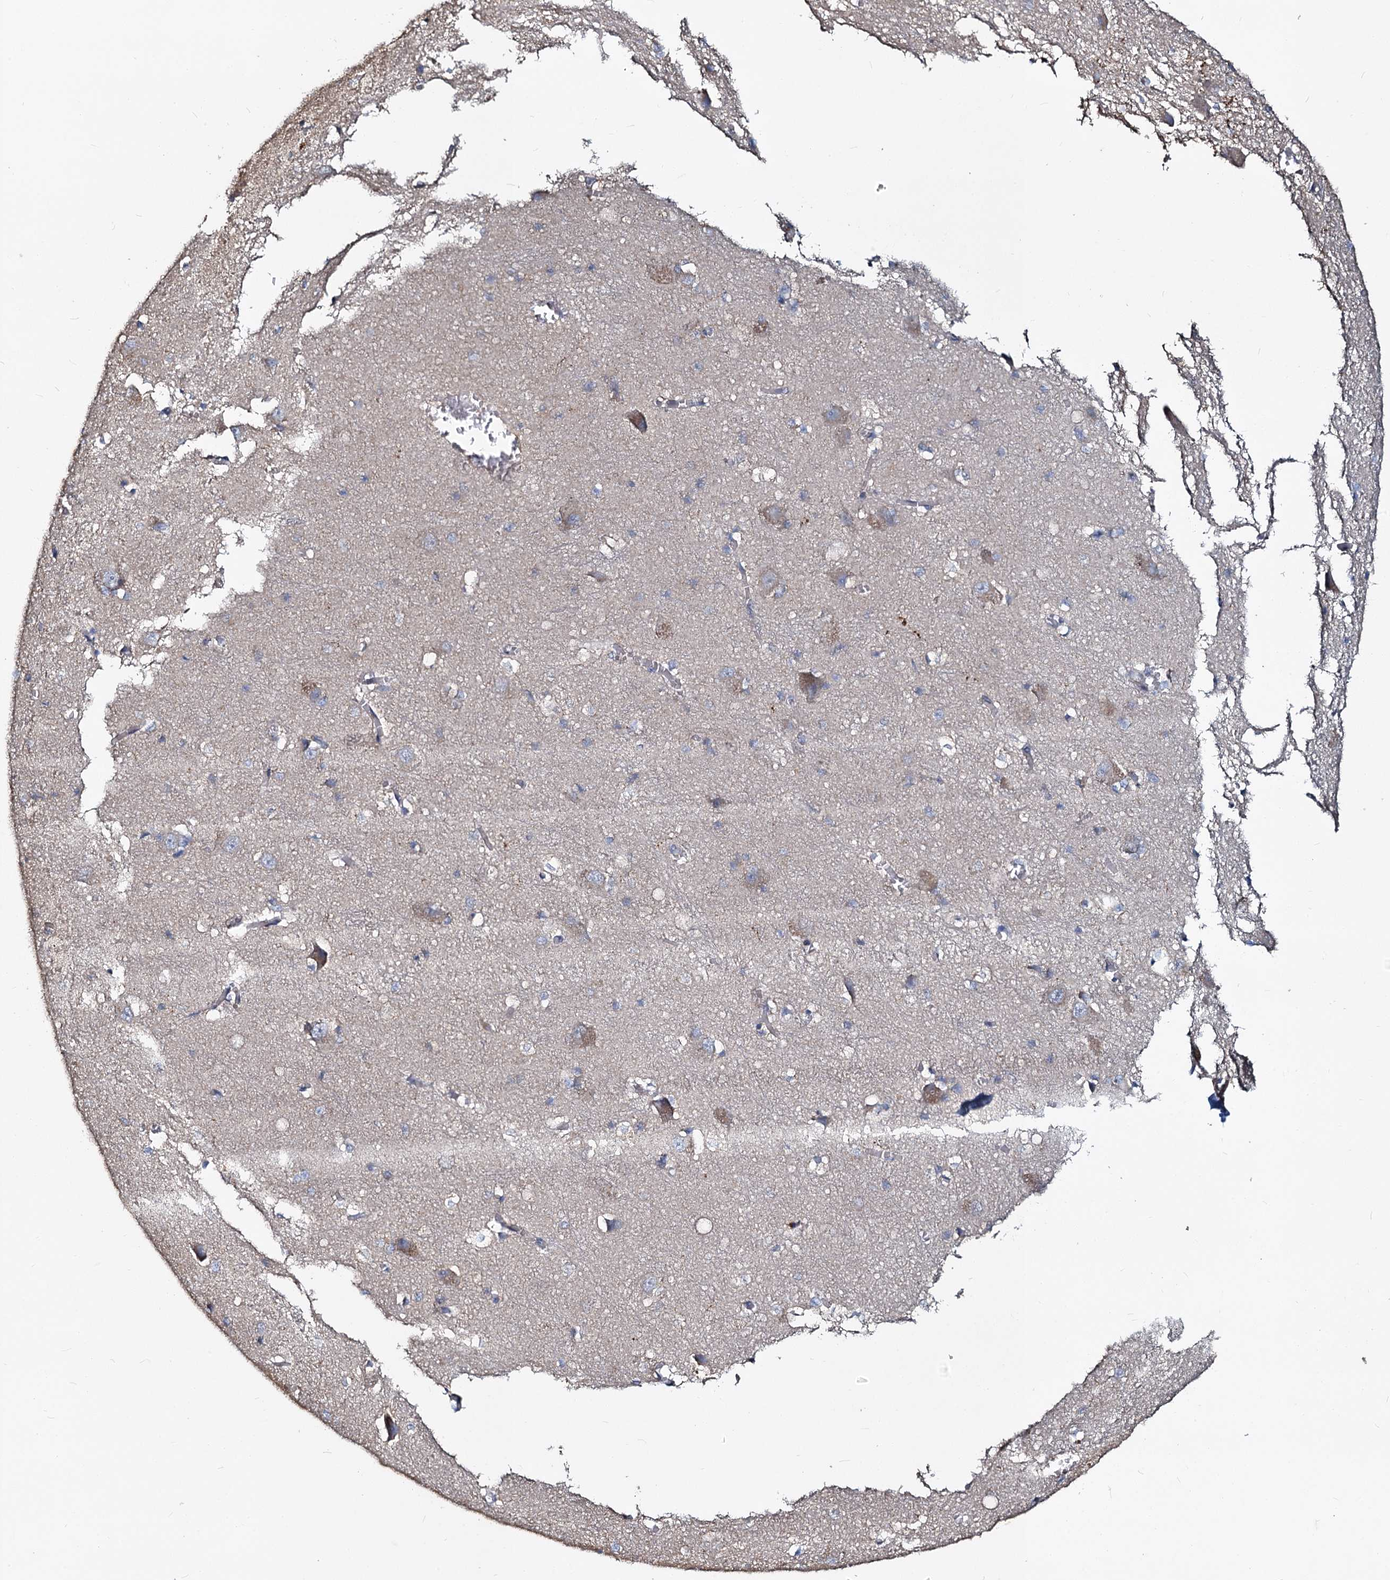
{"staining": {"intensity": "weak", "quantity": "<25%", "location": "cytoplasmic/membranous"}, "tissue": "caudate", "cell_type": "Glial cells", "image_type": "normal", "snomed": [{"axis": "morphology", "description": "Normal tissue, NOS"}, {"axis": "topography", "description": "Lateral ventricle wall"}], "caption": "IHC photomicrograph of benign caudate stained for a protein (brown), which exhibits no expression in glial cells. (Stains: DAB immunohistochemistry (IHC) with hematoxylin counter stain, Microscopy: brightfield microscopy at high magnification).", "gene": "DCUN1D2", "patient": {"sex": "male", "age": 37}}